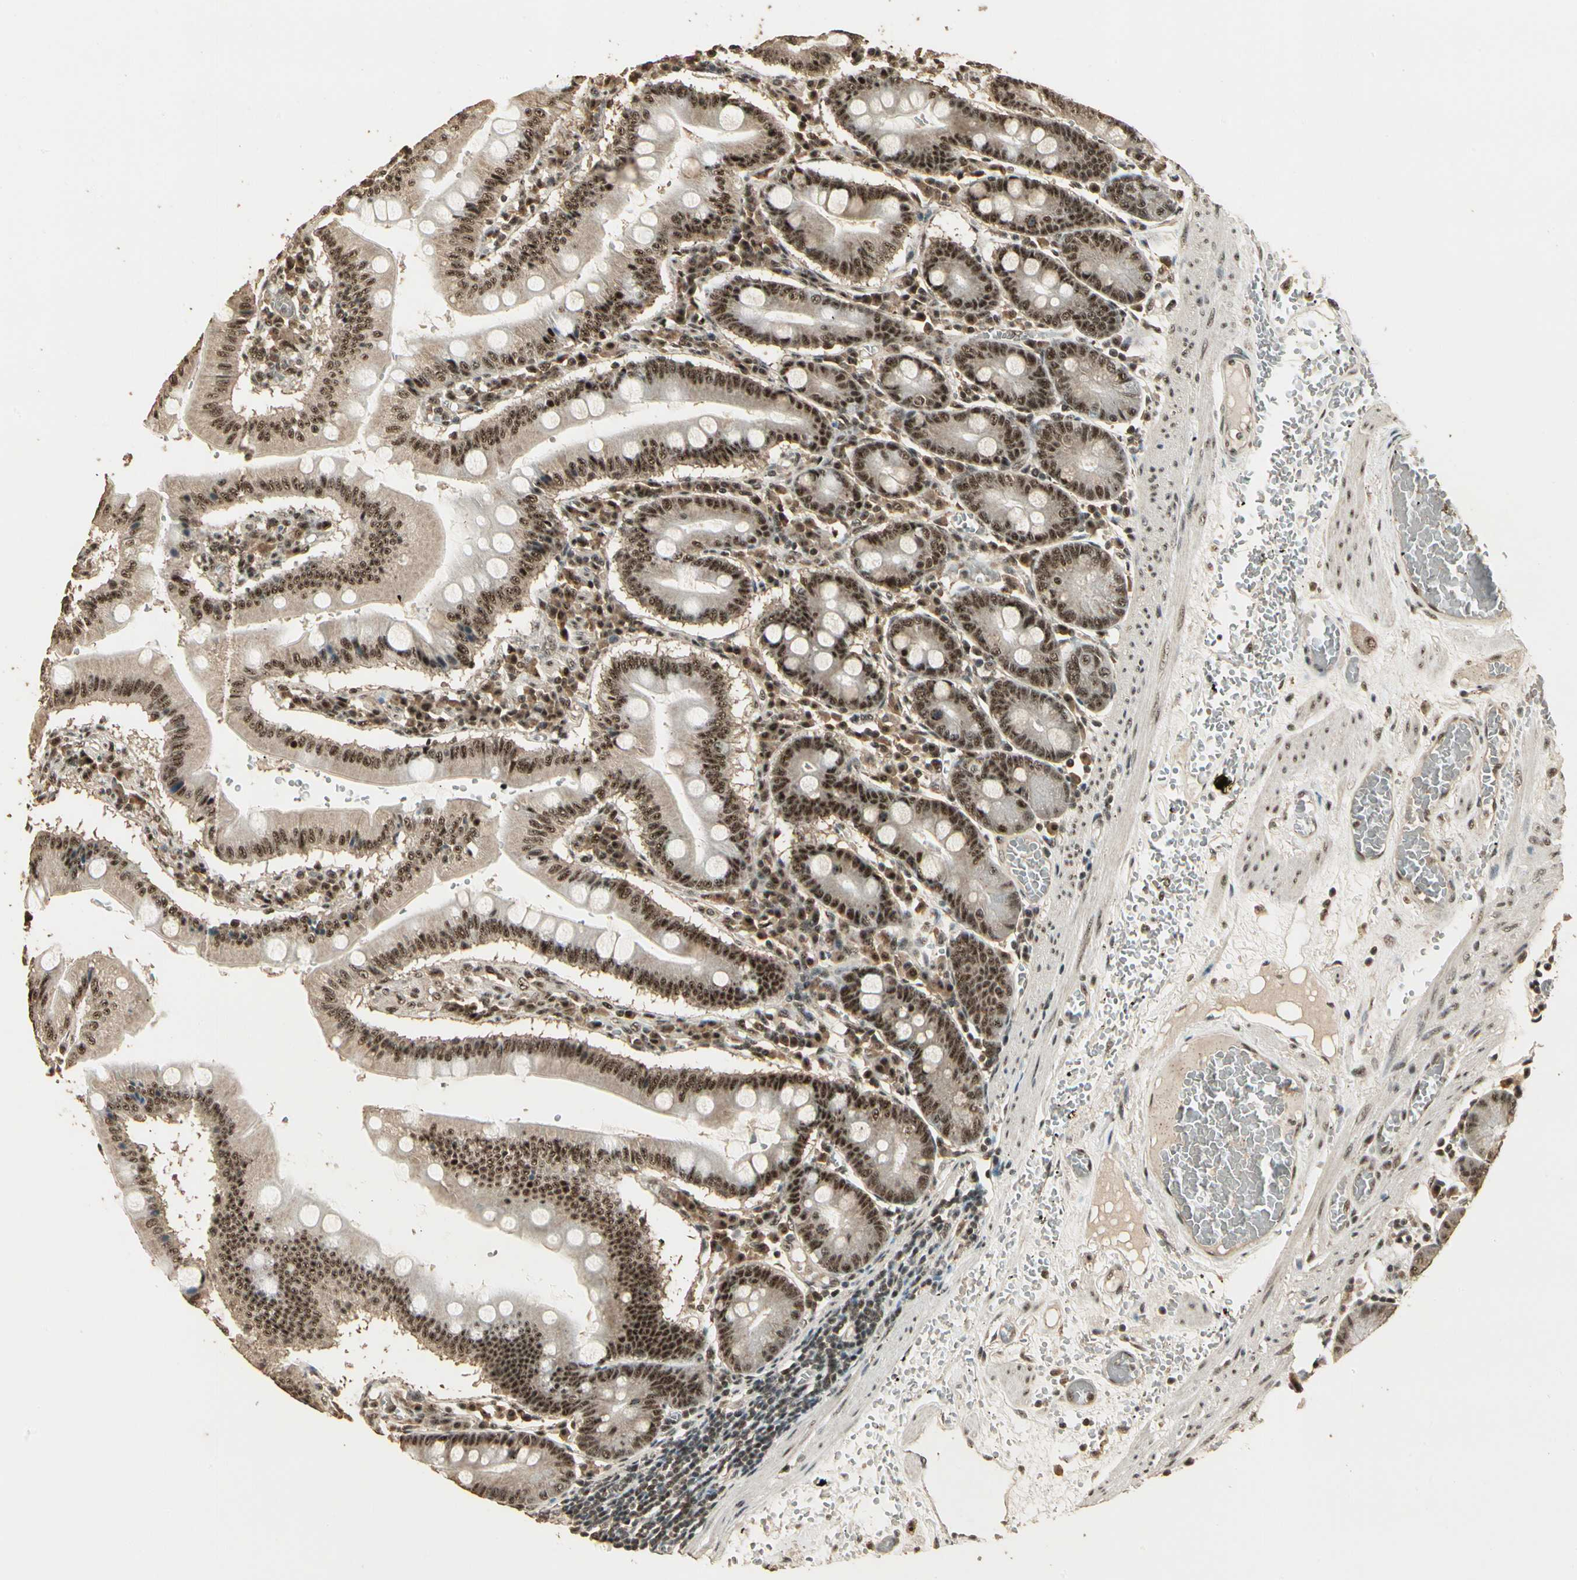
{"staining": {"intensity": "moderate", "quantity": ">75%", "location": "cytoplasmic/membranous,nuclear"}, "tissue": "small intestine", "cell_type": "Glandular cells", "image_type": "normal", "snomed": [{"axis": "morphology", "description": "Normal tissue, NOS"}, {"axis": "topography", "description": "Small intestine"}], "caption": "IHC histopathology image of normal human small intestine stained for a protein (brown), which reveals medium levels of moderate cytoplasmic/membranous,nuclear positivity in about >75% of glandular cells.", "gene": "RBM25", "patient": {"sex": "male", "age": 71}}